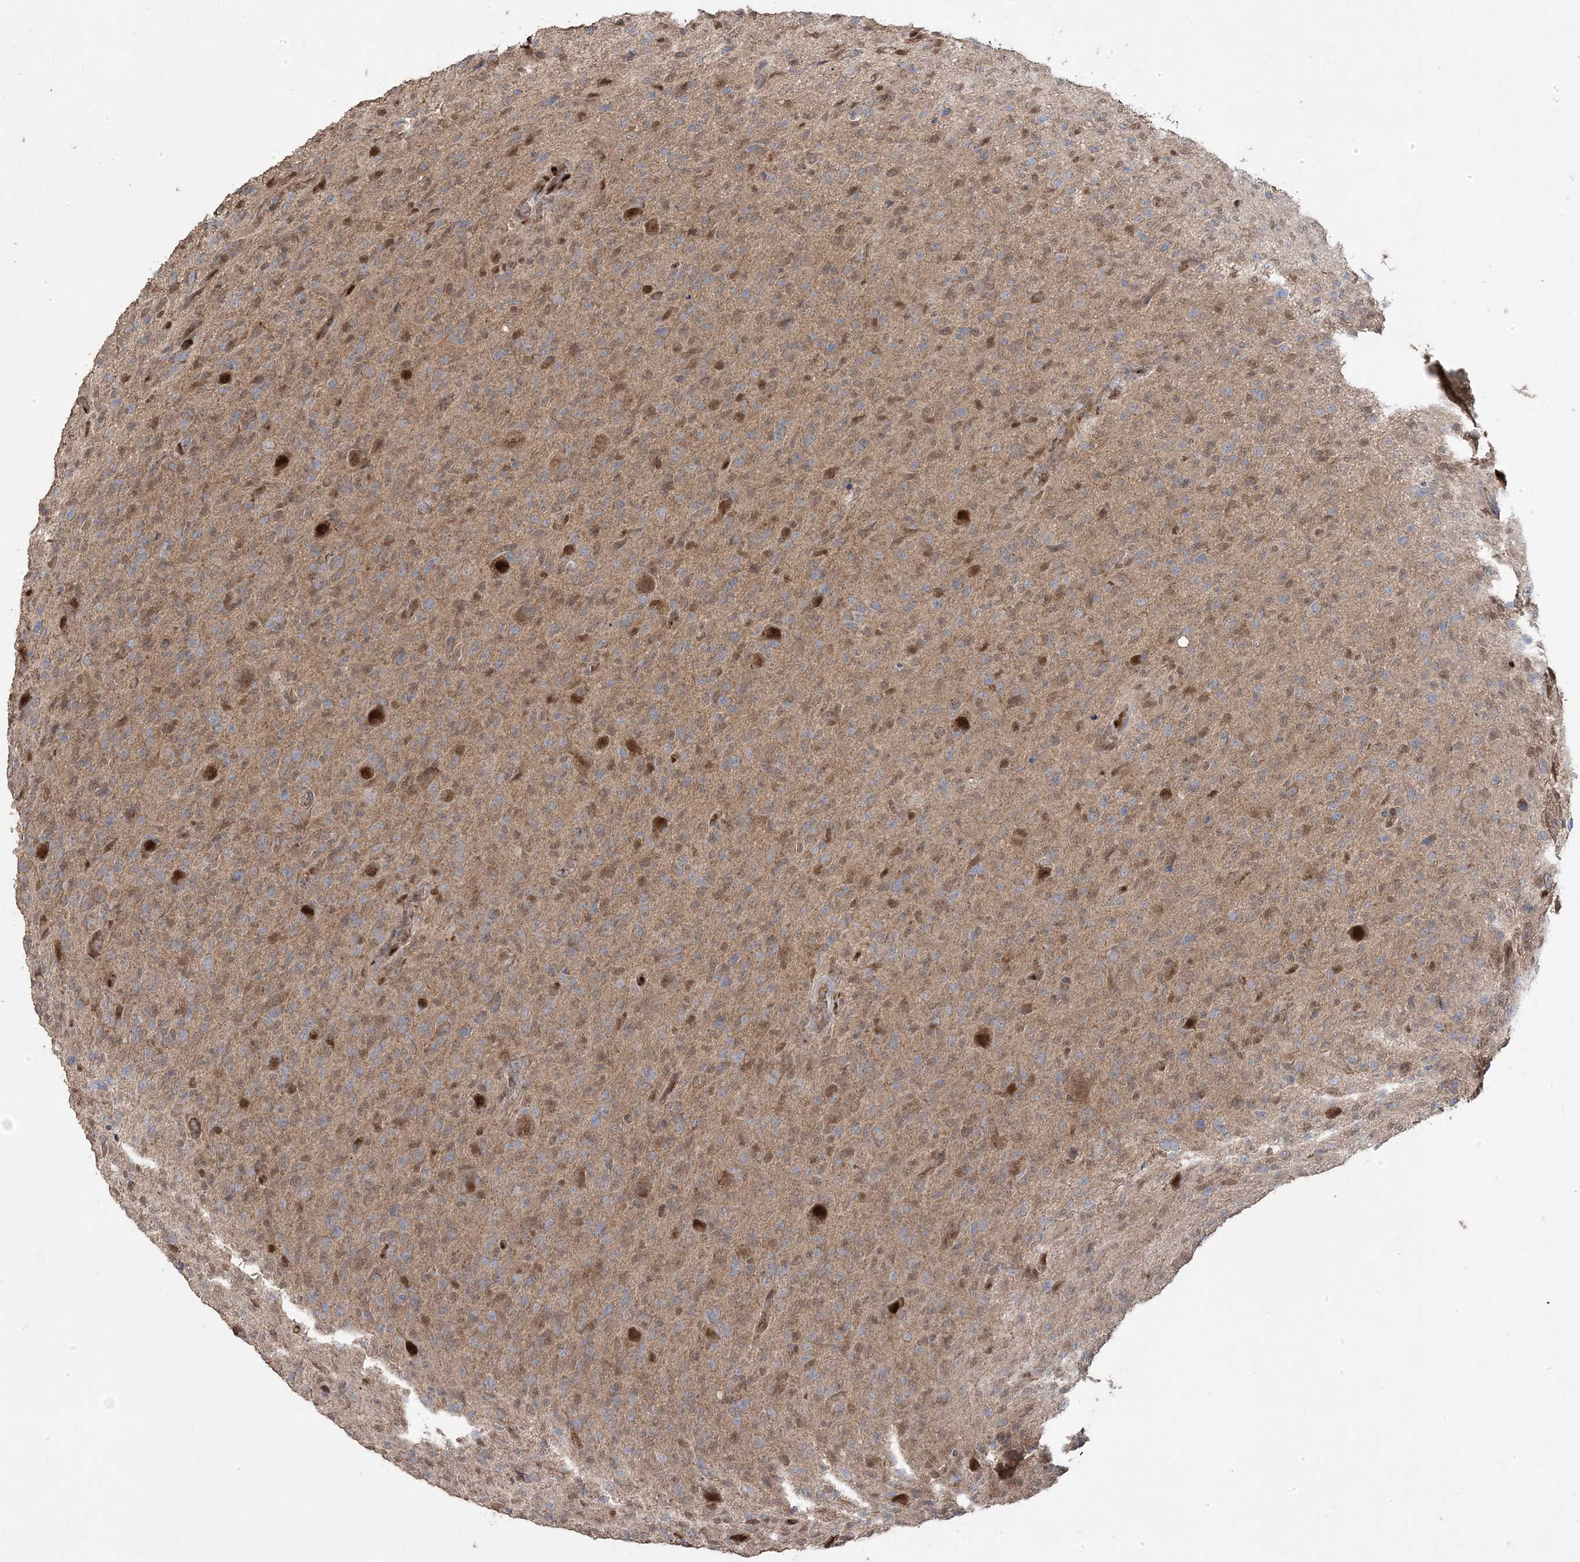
{"staining": {"intensity": "weak", "quantity": ">75%", "location": "cytoplasmic/membranous,nuclear"}, "tissue": "glioma", "cell_type": "Tumor cells", "image_type": "cancer", "snomed": [{"axis": "morphology", "description": "Glioma, malignant, High grade"}, {"axis": "topography", "description": "Brain"}], "caption": "A brown stain labels weak cytoplasmic/membranous and nuclear positivity of a protein in human glioma tumor cells. (brown staining indicates protein expression, while blue staining denotes nuclei).", "gene": "PPOX", "patient": {"sex": "female", "age": 57}}